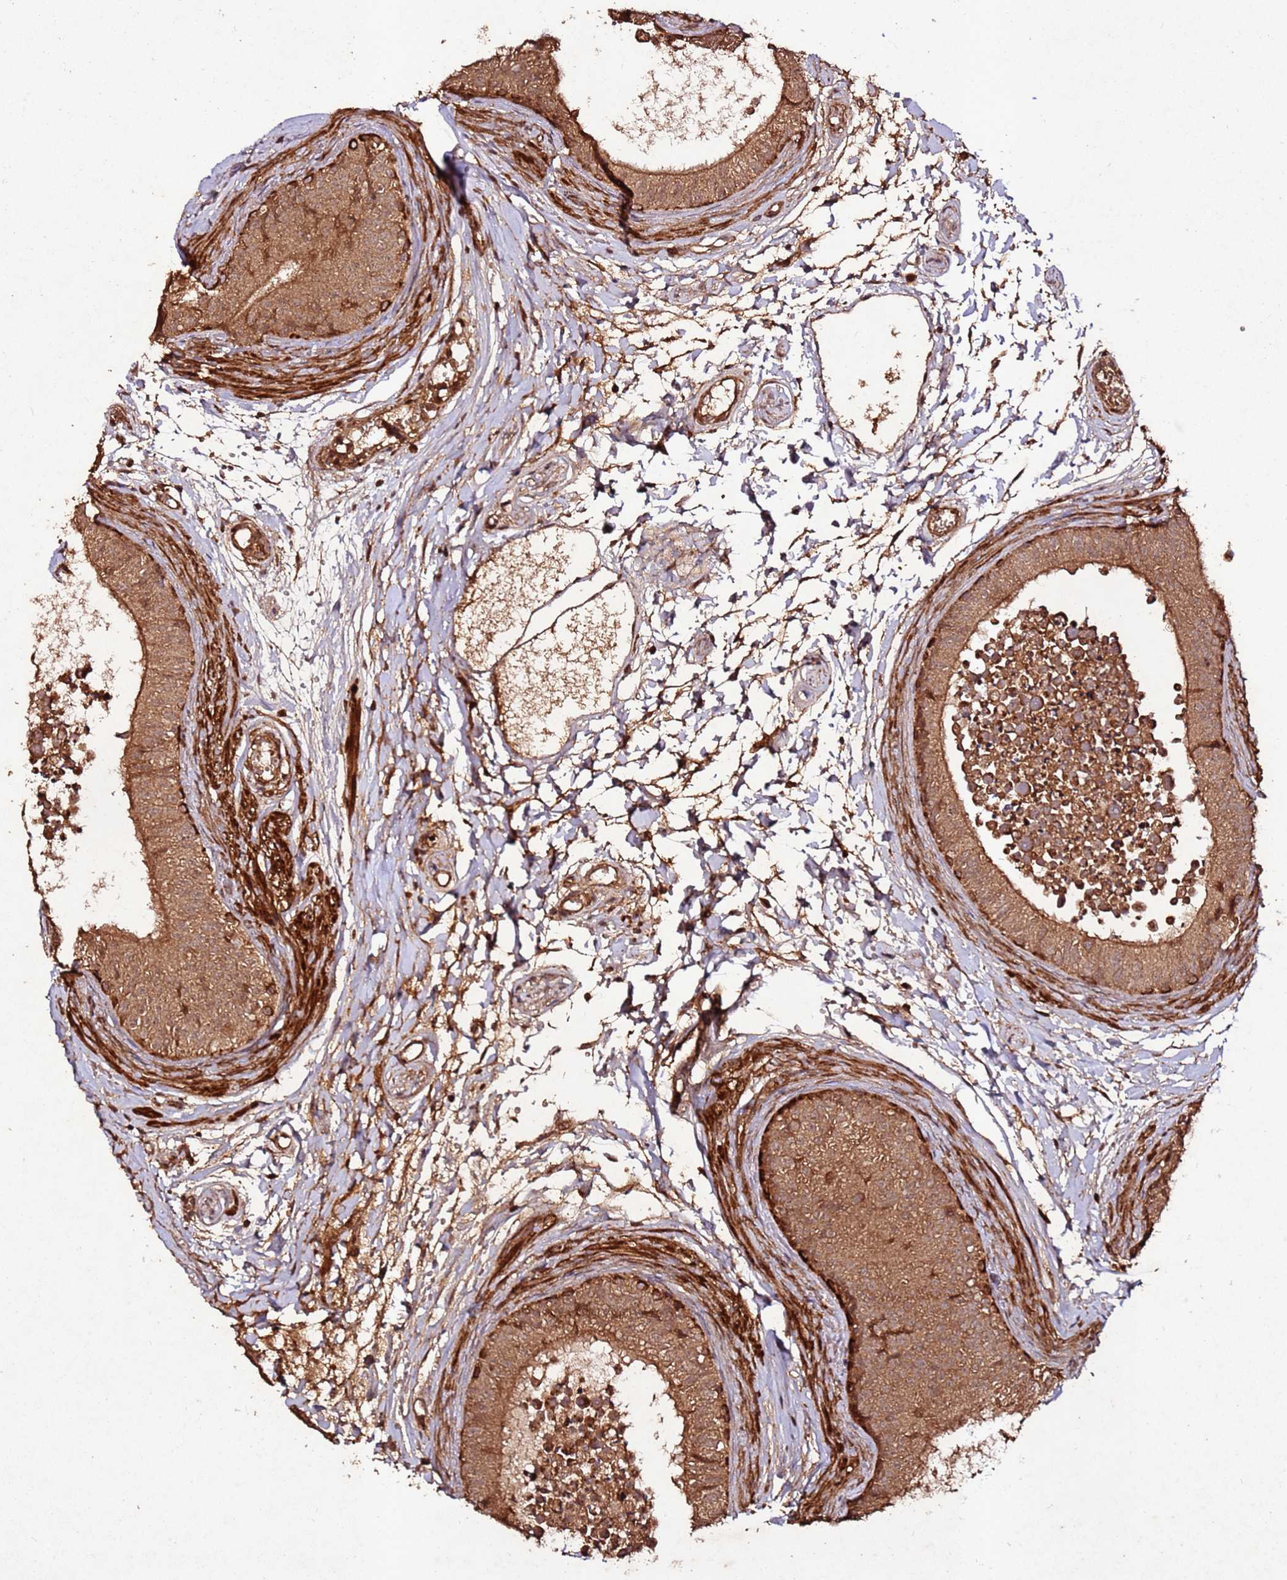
{"staining": {"intensity": "strong", "quantity": ">75%", "location": "cytoplasmic/membranous"}, "tissue": "epididymis", "cell_type": "Glandular cells", "image_type": "normal", "snomed": [{"axis": "morphology", "description": "Normal tissue, NOS"}, {"axis": "topography", "description": "Epididymis"}], "caption": "High-magnification brightfield microscopy of benign epididymis stained with DAB (brown) and counterstained with hematoxylin (blue). glandular cells exhibit strong cytoplasmic/membranous expression is seen in approximately>75% of cells. The staining is performed using DAB brown chromogen to label protein expression. The nuclei are counter-stained blue using hematoxylin.", "gene": "FAM186A", "patient": {"sex": "male", "age": 15}}